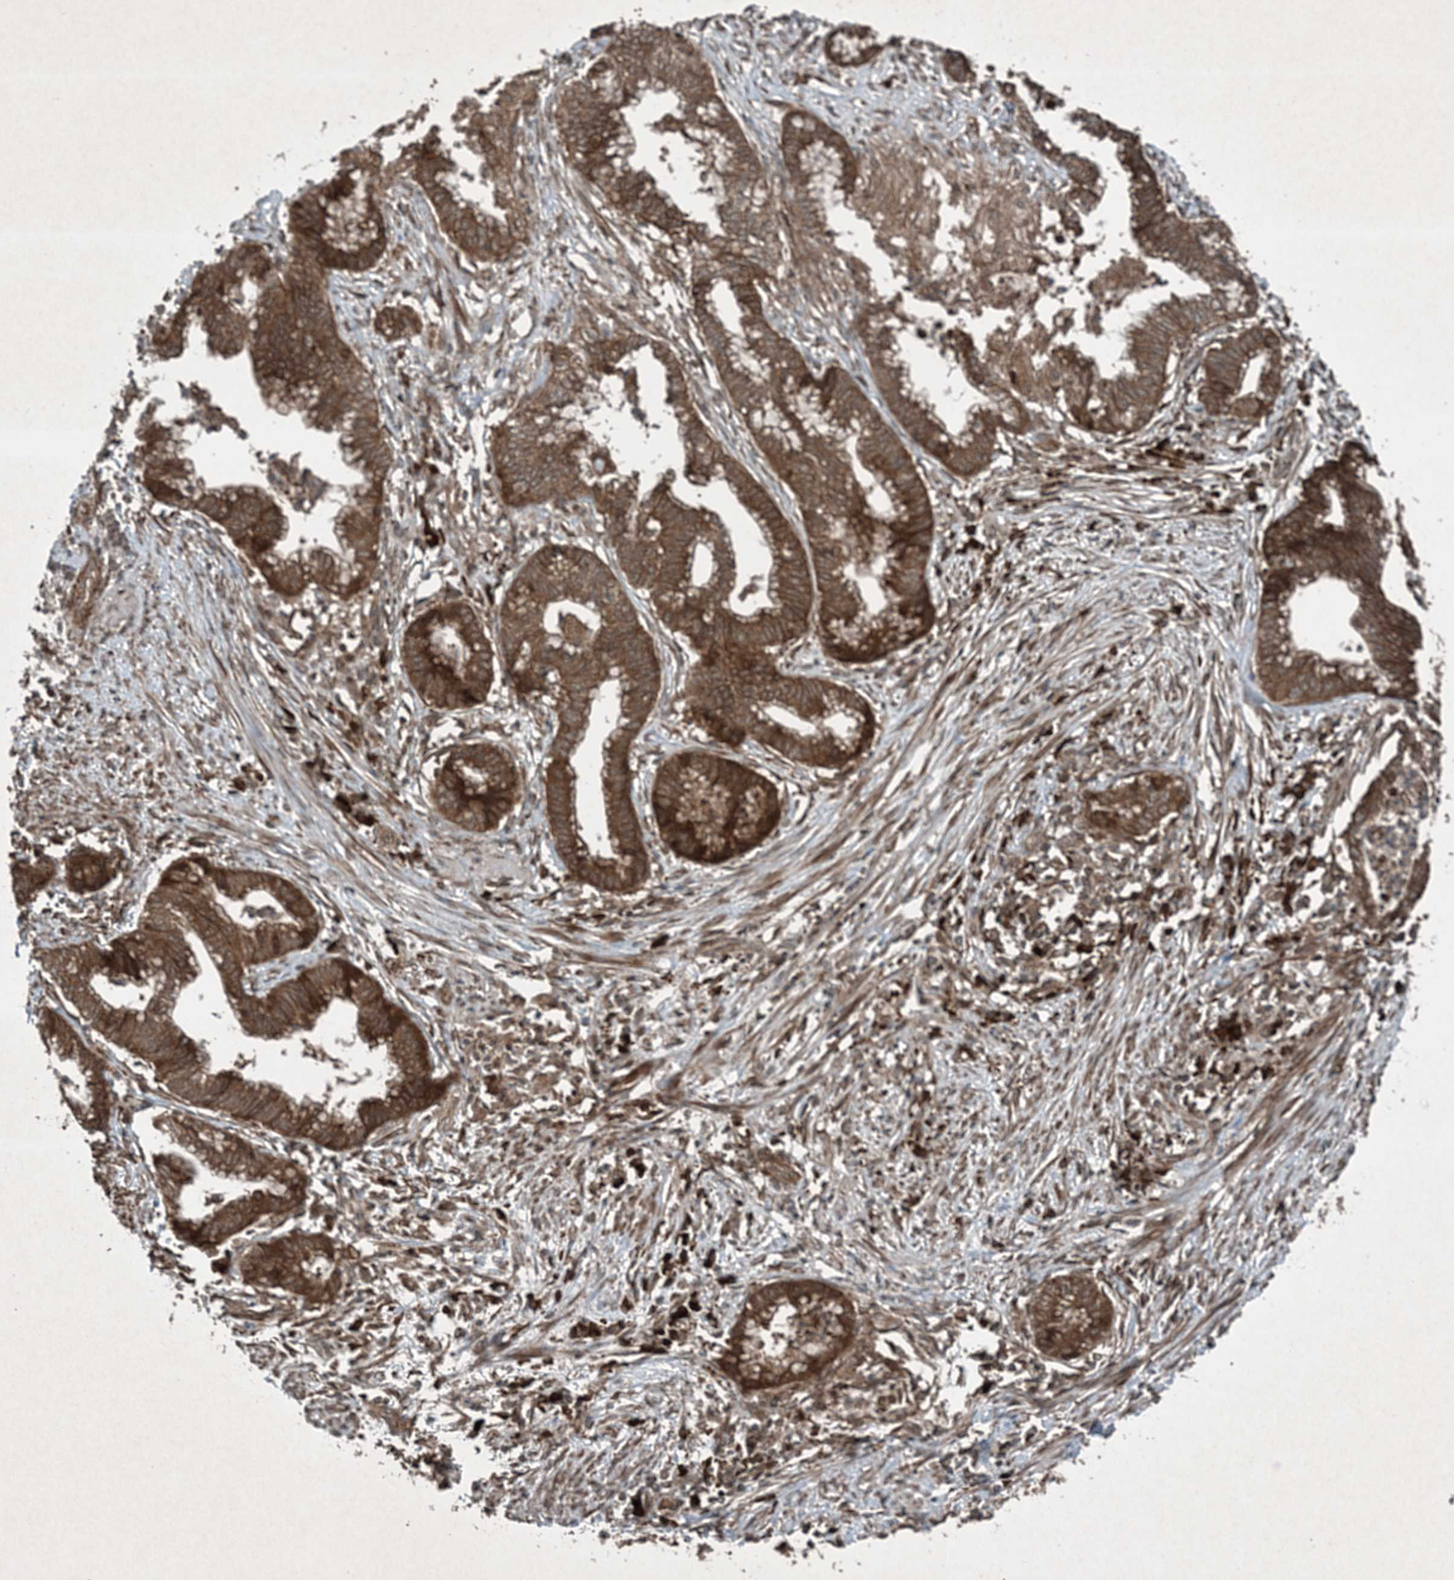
{"staining": {"intensity": "strong", "quantity": ">75%", "location": "cytoplasmic/membranous"}, "tissue": "endometrial cancer", "cell_type": "Tumor cells", "image_type": "cancer", "snomed": [{"axis": "morphology", "description": "Necrosis, NOS"}, {"axis": "morphology", "description": "Adenocarcinoma, NOS"}, {"axis": "topography", "description": "Endometrium"}], "caption": "Immunohistochemical staining of human endometrial cancer reveals strong cytoplasmic/membranous protein staining in approximately >75% of tumor cells.", "gene": "GNG5", "patient": {"sex": "female", "age": 79}}